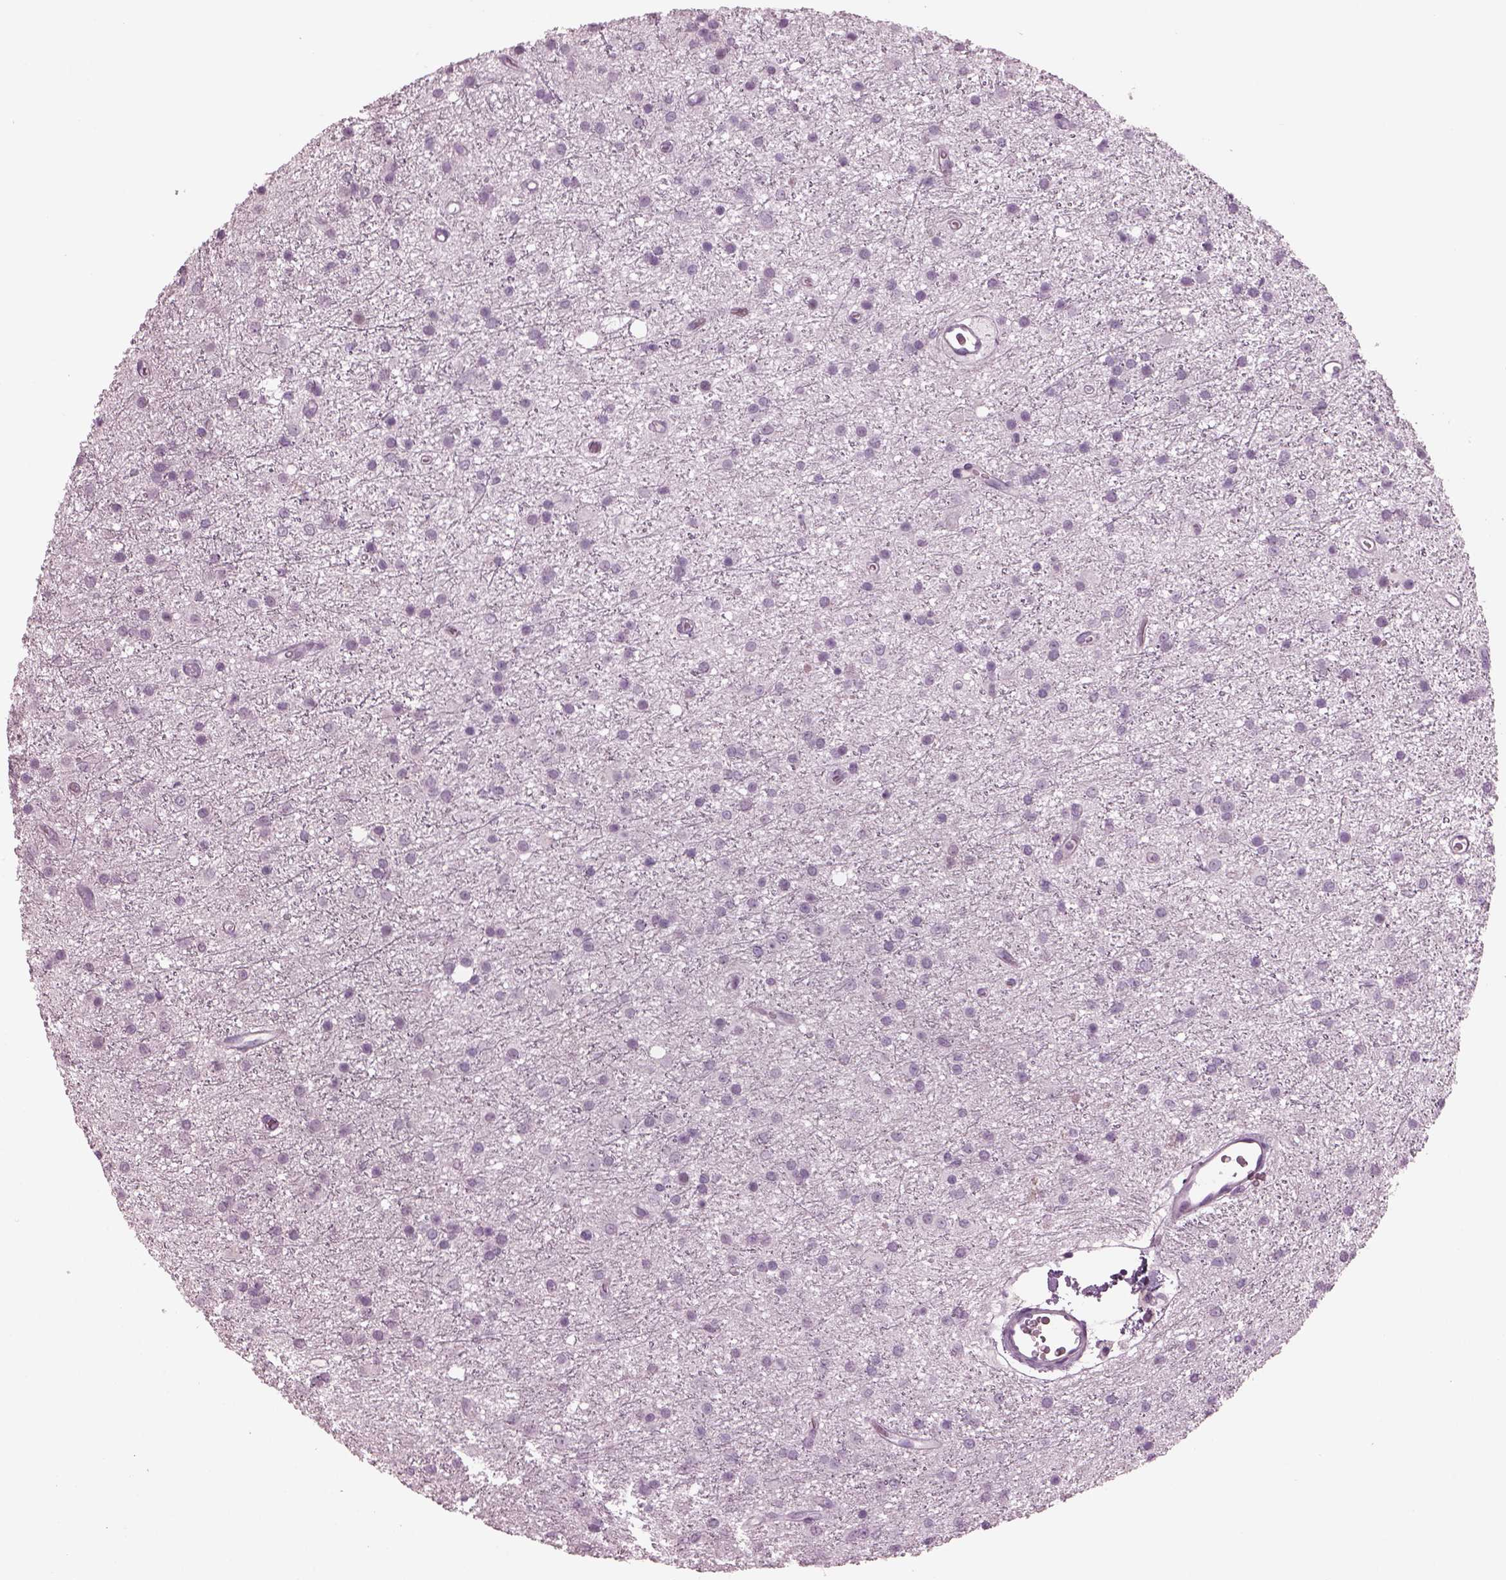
{"staining": {"intensity": "negative", "quantity": "none", "location": "none"}, "tissue": "glioma", "cell_type": "Tumor cells", "image_type": "cancer", "snomed": [{"axis": "morphology", "description": "Glioma, malignant, Low grade"}, {"axis": "topography", "description": "Brain"}], "caption": "An image of human glioma is negative for staining in tumor cells.", "gene": "CYLC1", "patient": {"sex": "male", "age": 27}}